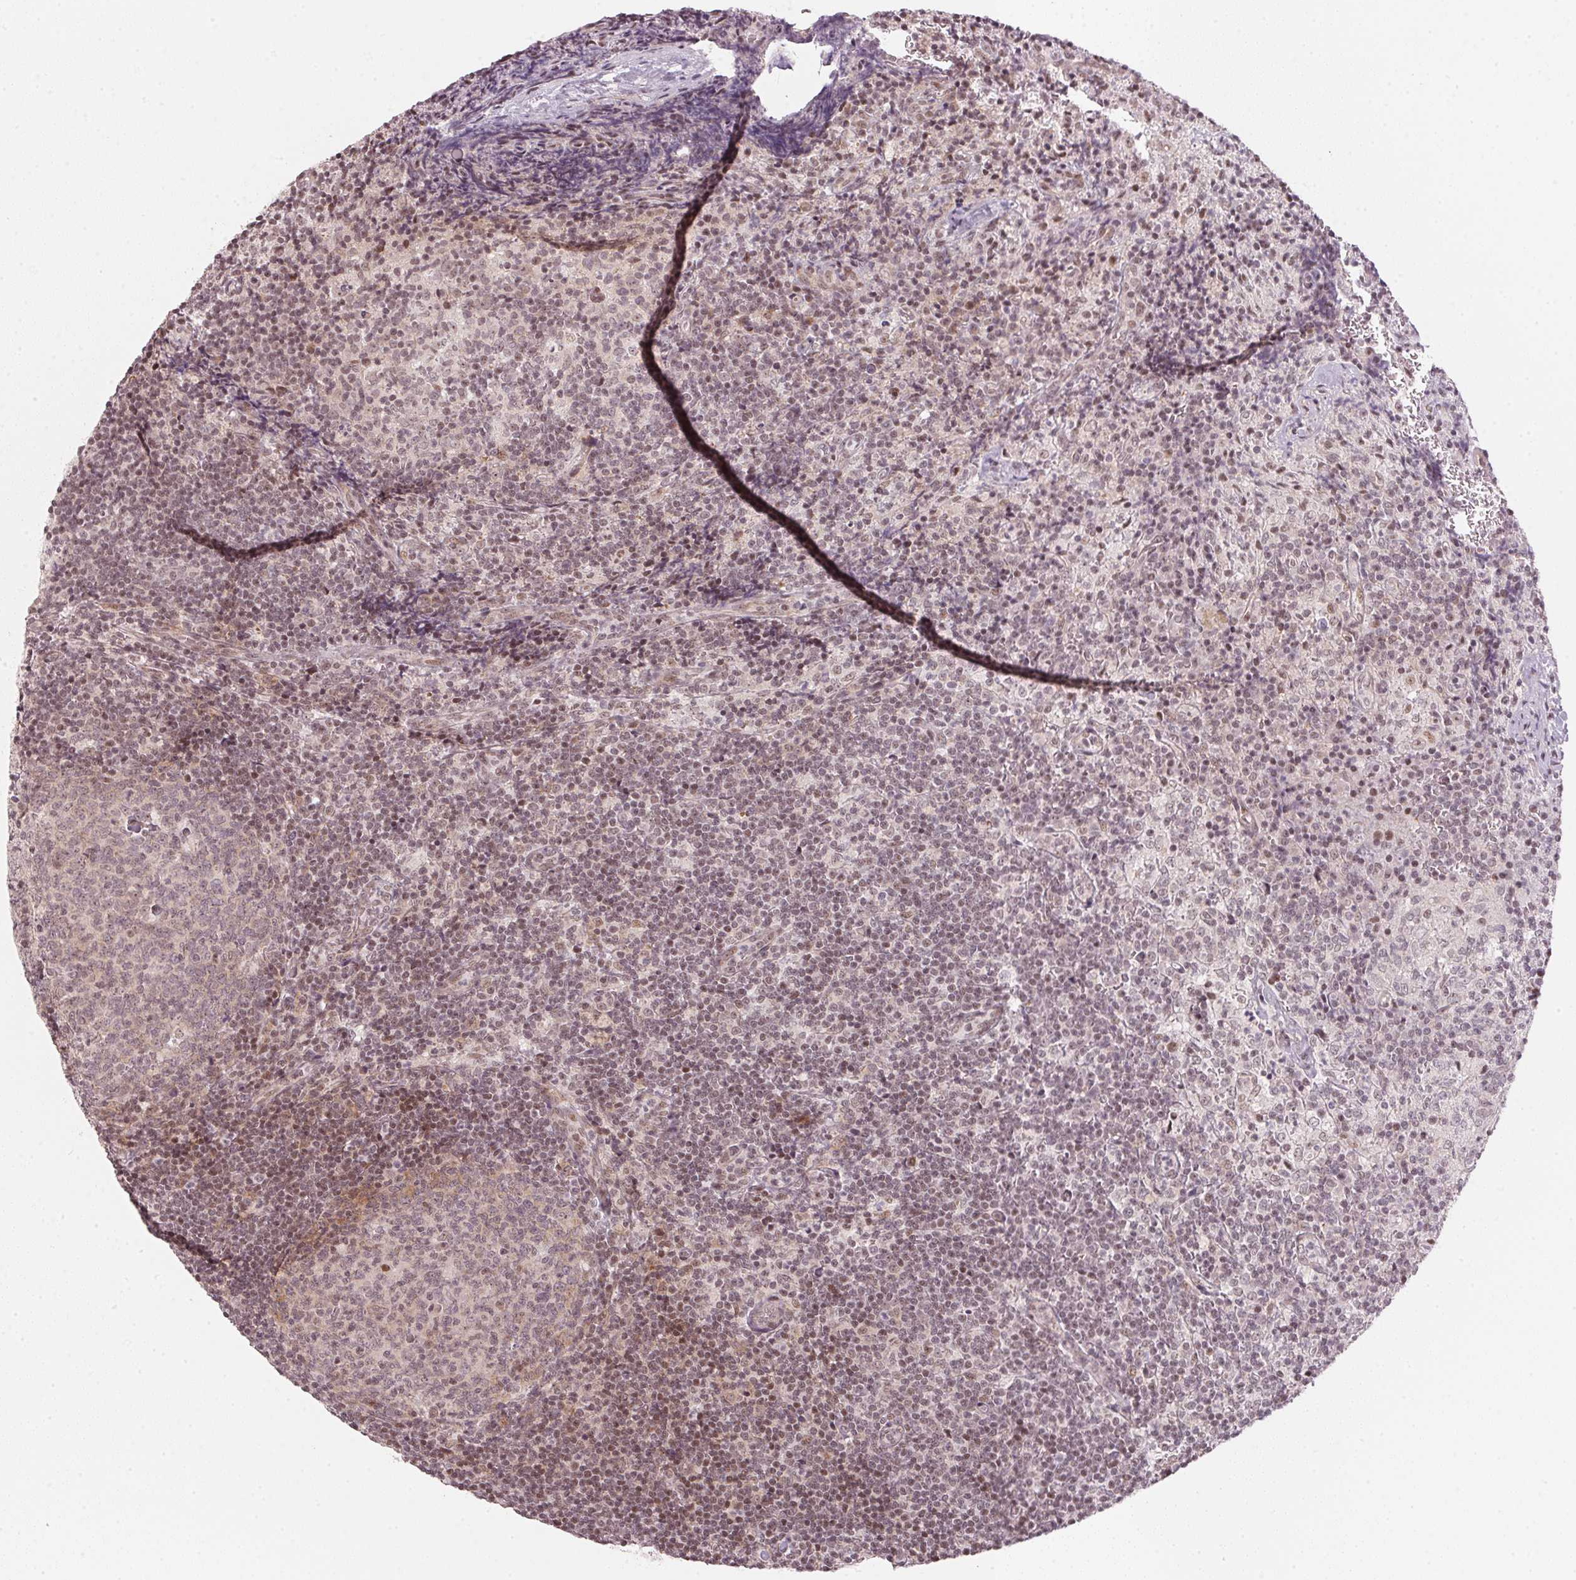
{"staining": {"intensity": "weak", "quantity": "25%-75%", "location": "nuclear"}, "tissue": "lymph node", "cell_type": "Germinal center cells", "image_type": "normal", "snomed": [{"axis": "morphology", "description": "Normal tissue, NOS"}, {"axis": "topography", "description": "Lymph node"}], "caption": "Unremarkable lymph node demonstrates weak nuclear positivity in about 25%-75% of germinal center cells, visualized by immunohistochemistry.", "gene": "KAT6A", "patient": {"sex": "male", "age": 67}}